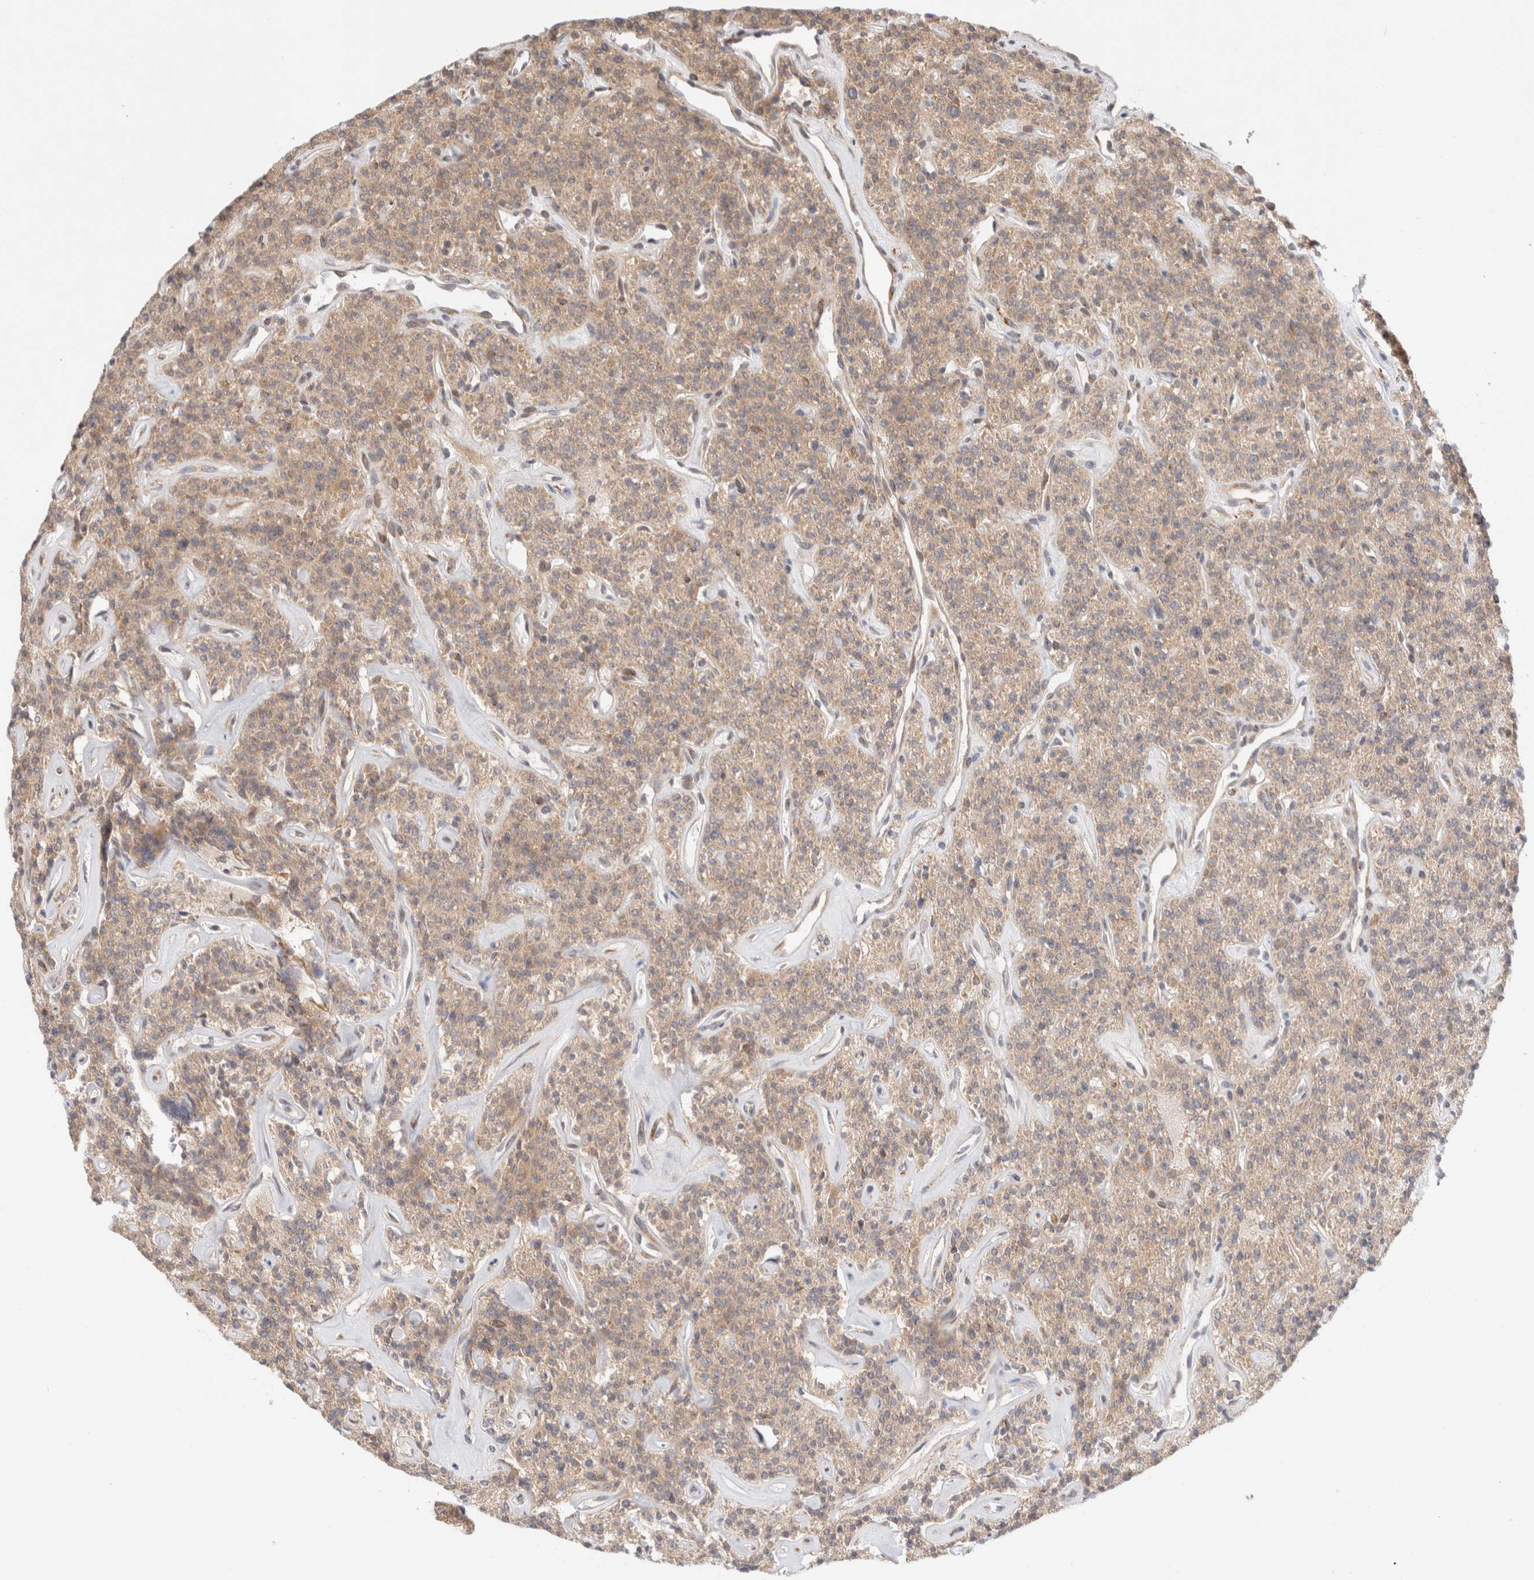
{"staining": {"intensity": "weak", "quantity": ">75%", "location": "cytoplasmic/membranous"}, "tissue": "parathyroid gland", "cell_type": "Glandular cells", "image_type": "normal", "snomed": [{"axis": "morphology", "description": "Normal tissue, NOS"}, {"axis": "topography", "description": "Parathyroid gland"}], "caption": "Protein expression analysis of normal parathyroid gland reveals weak cytoplasmic/membranous positivity in about >75% of glandular cells. (Brightfield microscopy of DAB IHC at high magnification).", "gene": "GCN1", "patient": {"sex": "male", "age": 46}}